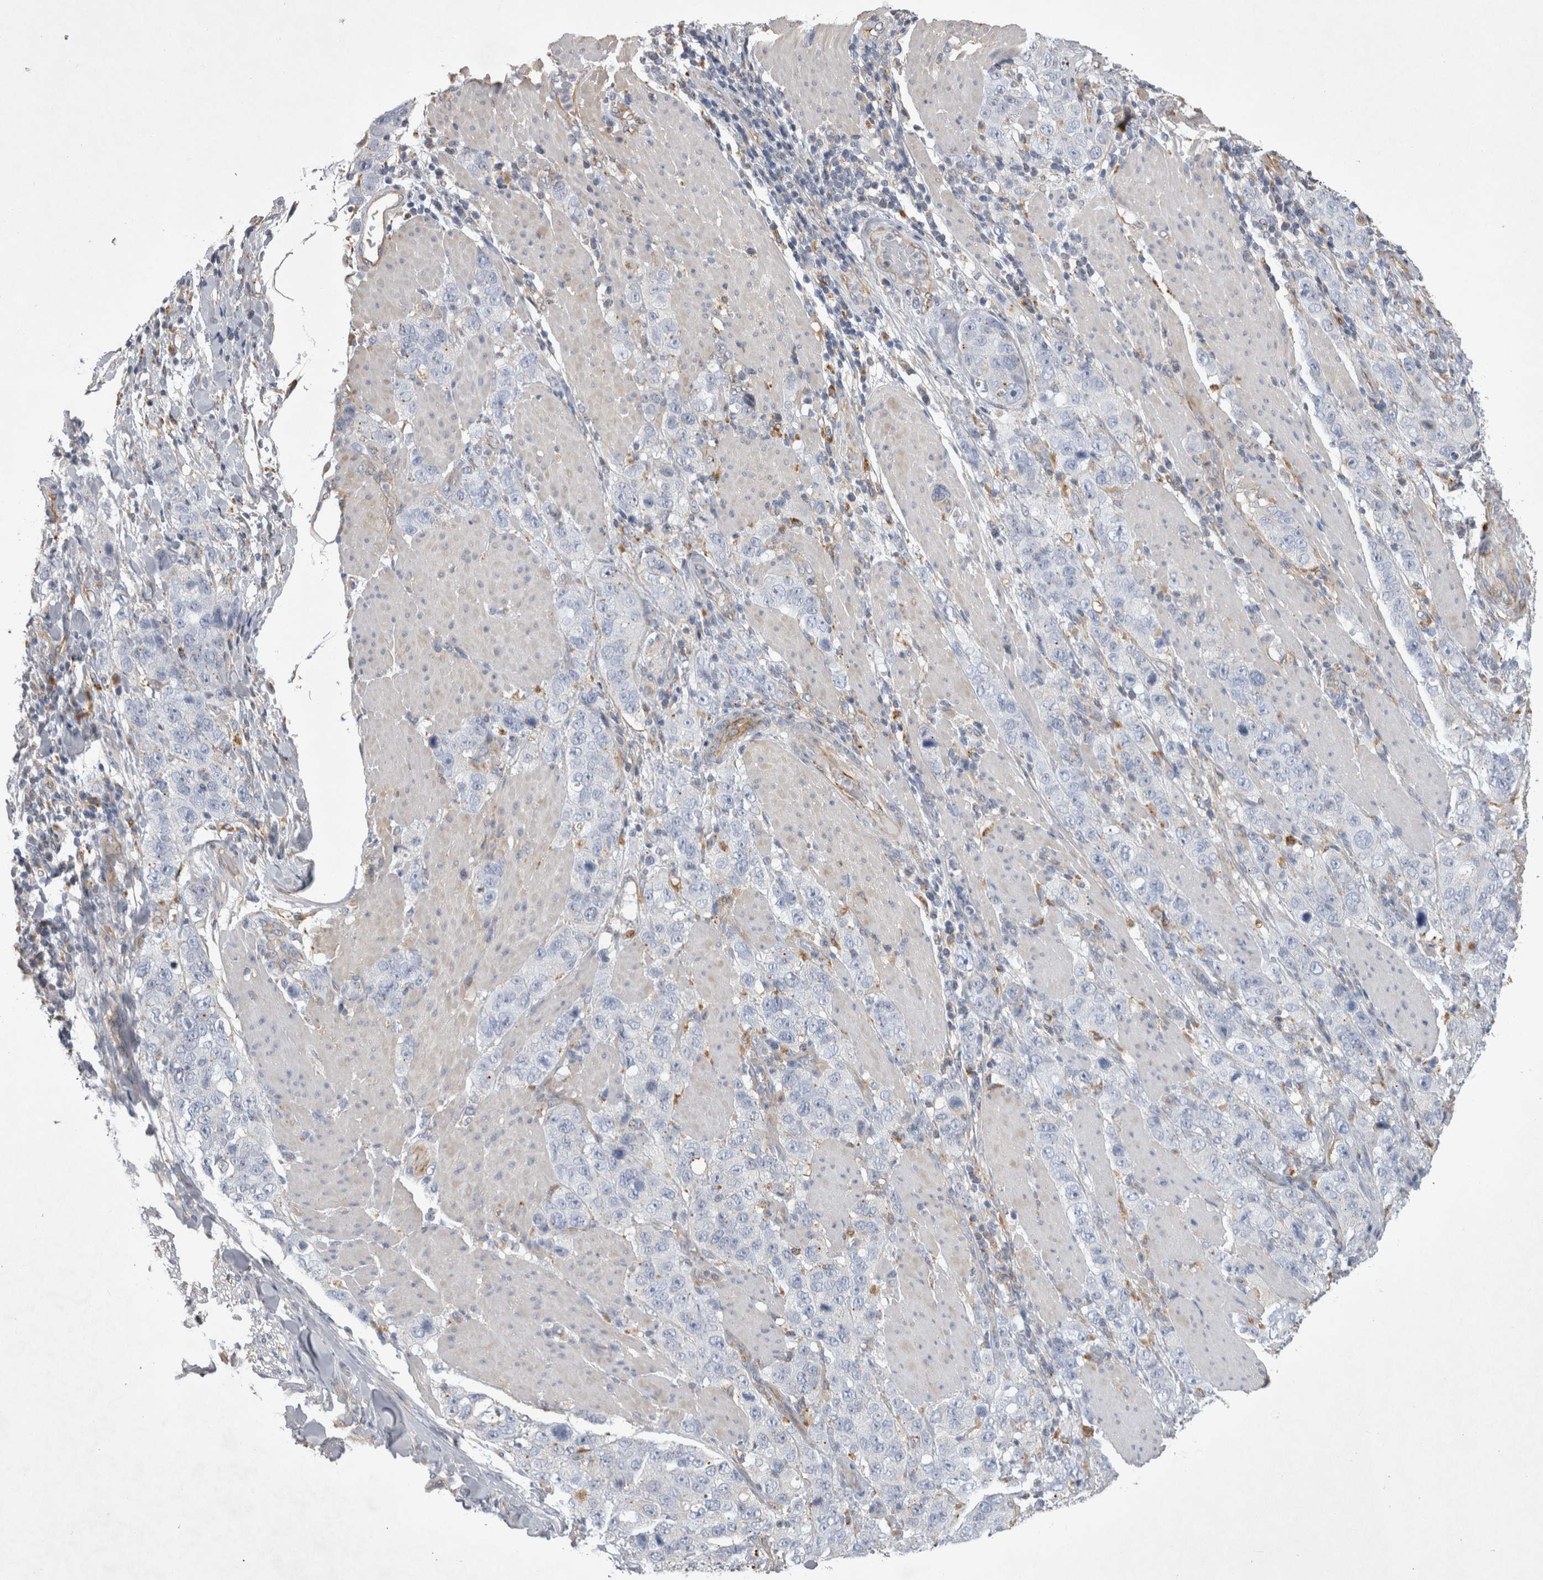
{"staining": {"intensity": "negative", "quantity": "none", "location": "none"}, "tissue": "stomach cancer", "cell_type": "Tumor cells", "image_type": "cancer", "snomed": [{"axis": "morphology", "description": "Adenocarcinoma, NOS"}, {"axis": "topography", "description": "Stomach"}], "caption": "Tumor cells show no significant staining in adenocarcinoma (stomach). (Brightfield microscopy of DAB (3,3'-diaminobenzidine) immunohistochemistry at high magnification).", "gene": "STRADB", "patient": {"sex": "male", "age": 48}}